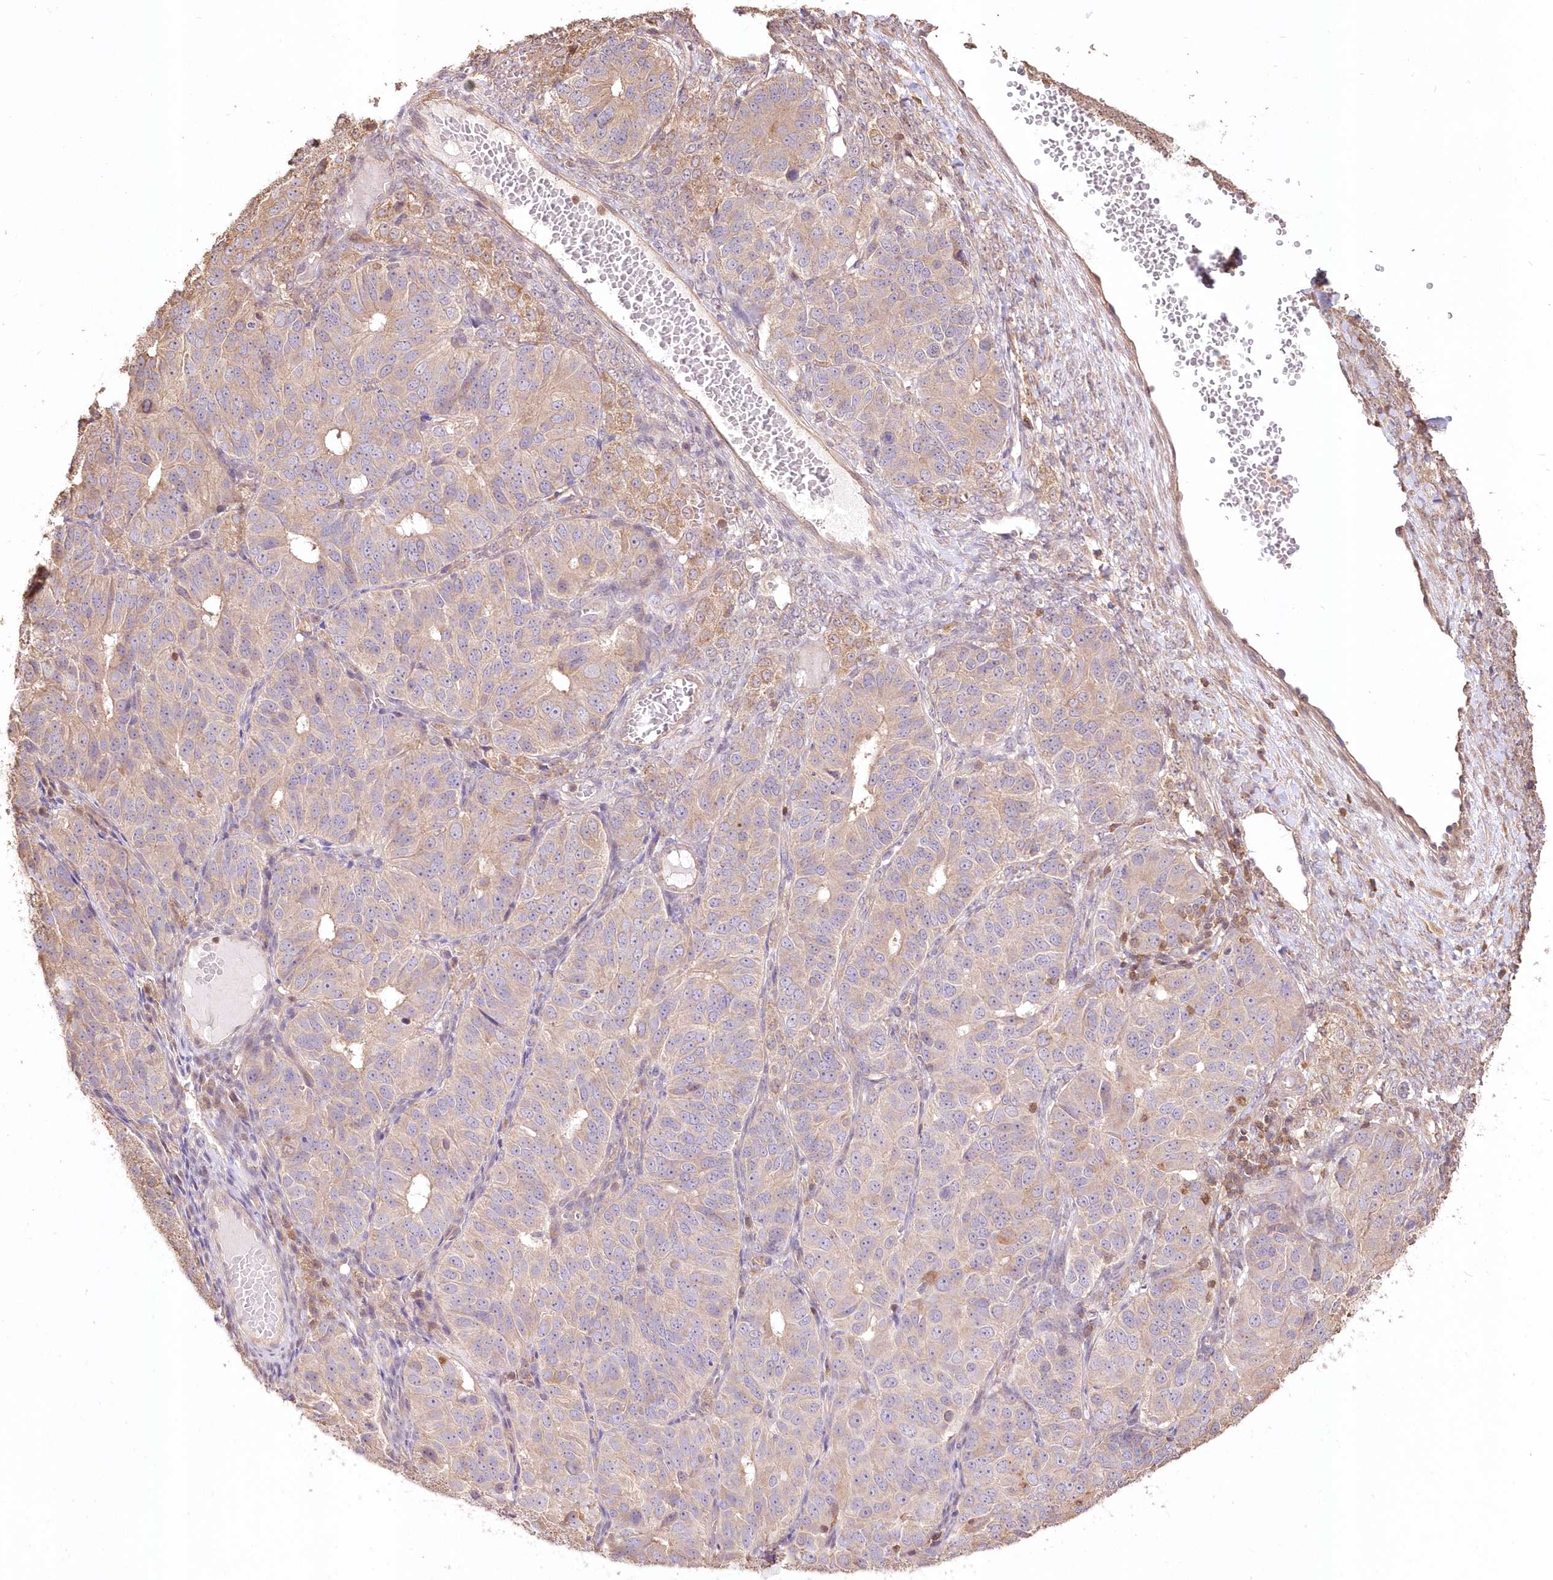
{"staining": {"intensity": "negative", "quantity": "none", "location": "none"}, "tissue": "ovarian cancer", "cell_type": "Tumor cells", "image_type": "cancer", "snomed": [{"axis": "morphology", "description": "Carcinoma, endometroid"}, {"axis": "topography", "description": "Ovary"}], "caption": "An IHC micrograph of endometroid carcinoma (ovarian) is shown. There is no staining in tumor cells of endometroid carcinoma (ovarian).", "gene": "STK17B", "patient": {"sex": "female", "age": 51}}